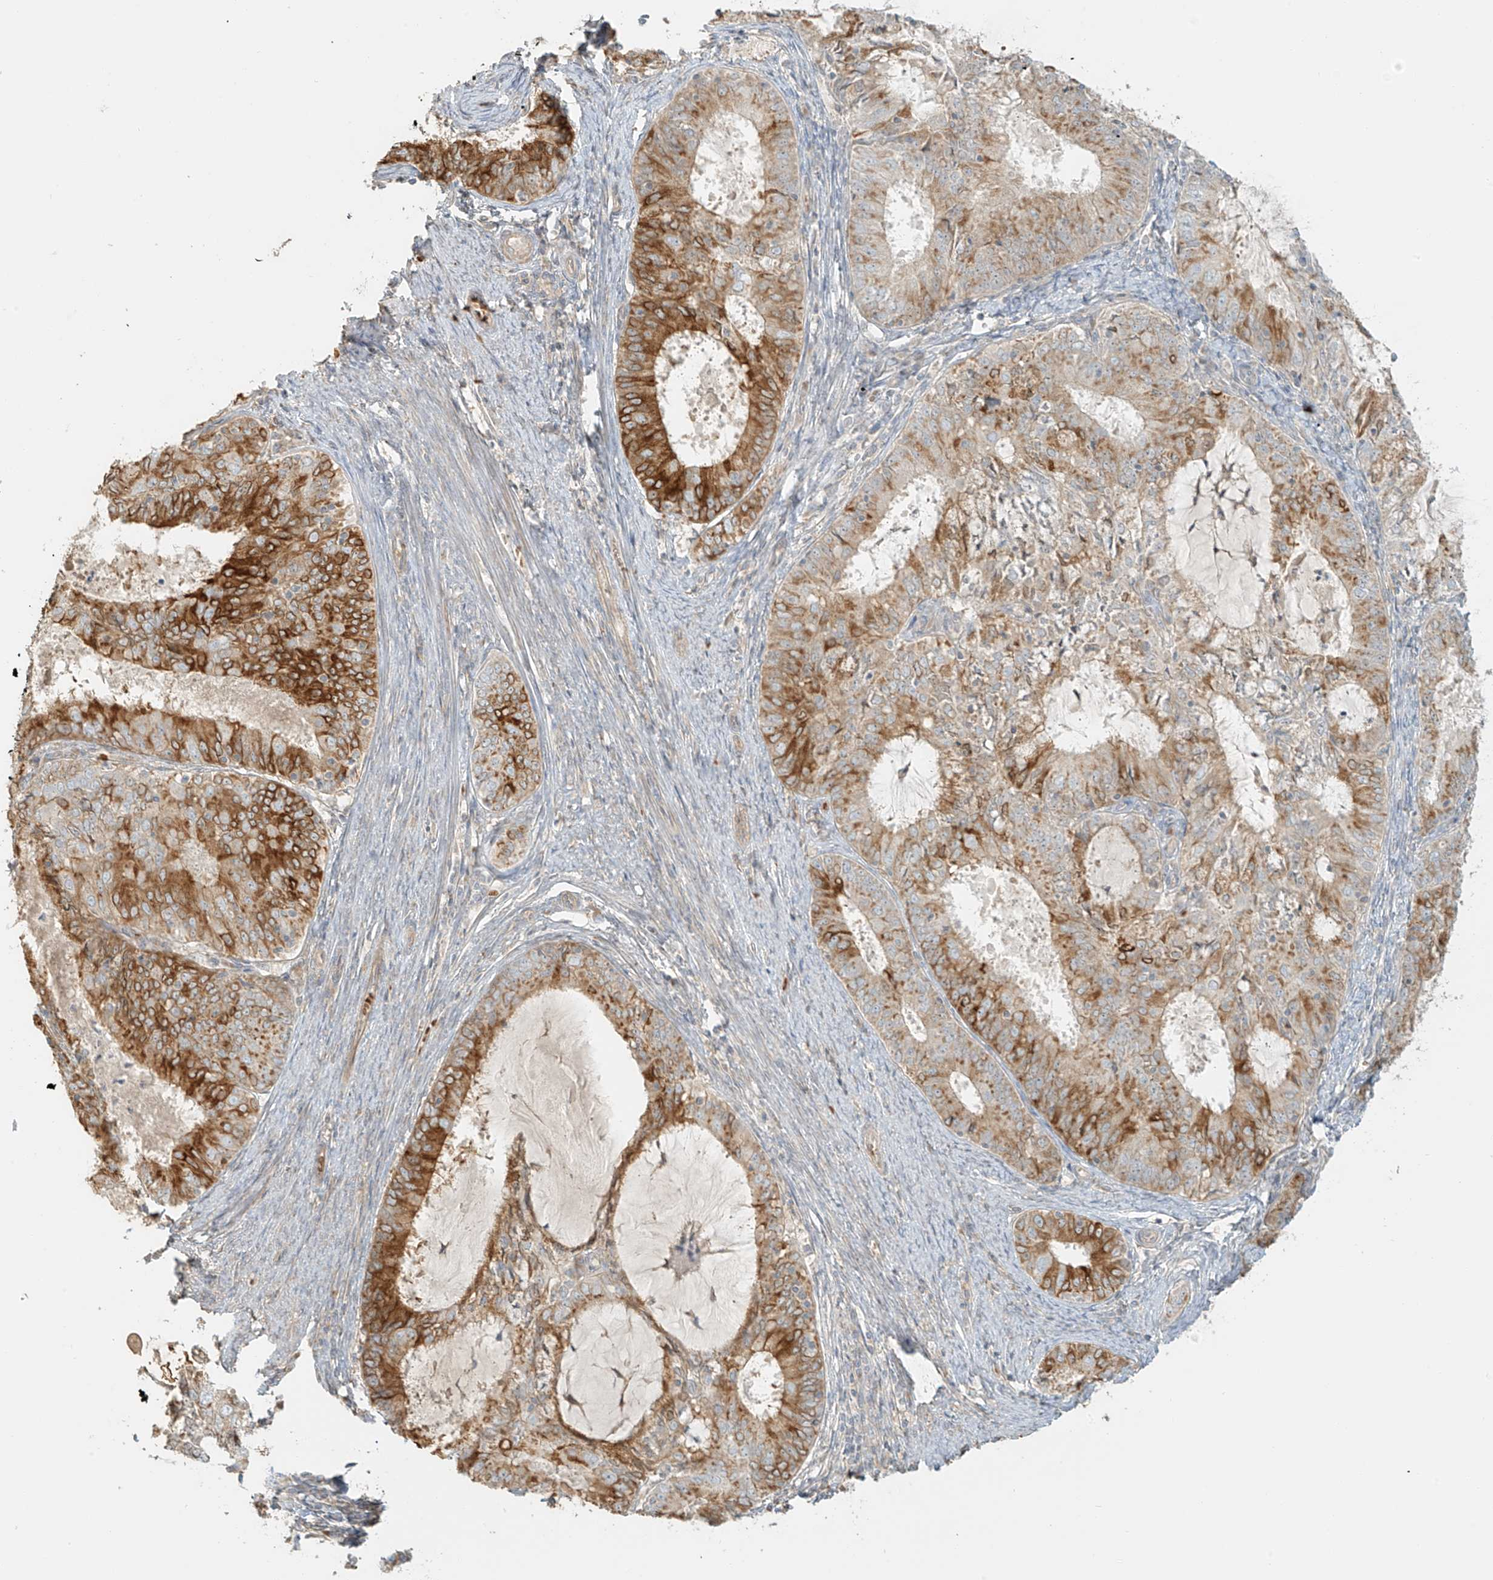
{"staining": {"intensity": "strong", "quantity": "25%-75%", "location": "cytoplasmic/membranous"}, "tissue": "endometrial cancer", "cell_type": "Tumor cells", "image_type": "cancer", "snomed": [{"axis": "morphology", "description": "Adenocarcinoma, NOS"}, {"axis": "topography", "description": "Endometrium"}], "caption": "A micrograph of human endometrial cancer stained for a protein shows strong cytoplasmic/membranous brown staining in tumor cells. (DAB IHC with brightfield microscopy, high magnification).", "gene": "UPK1B", "patient": {"sex": "female", "age": 57}}